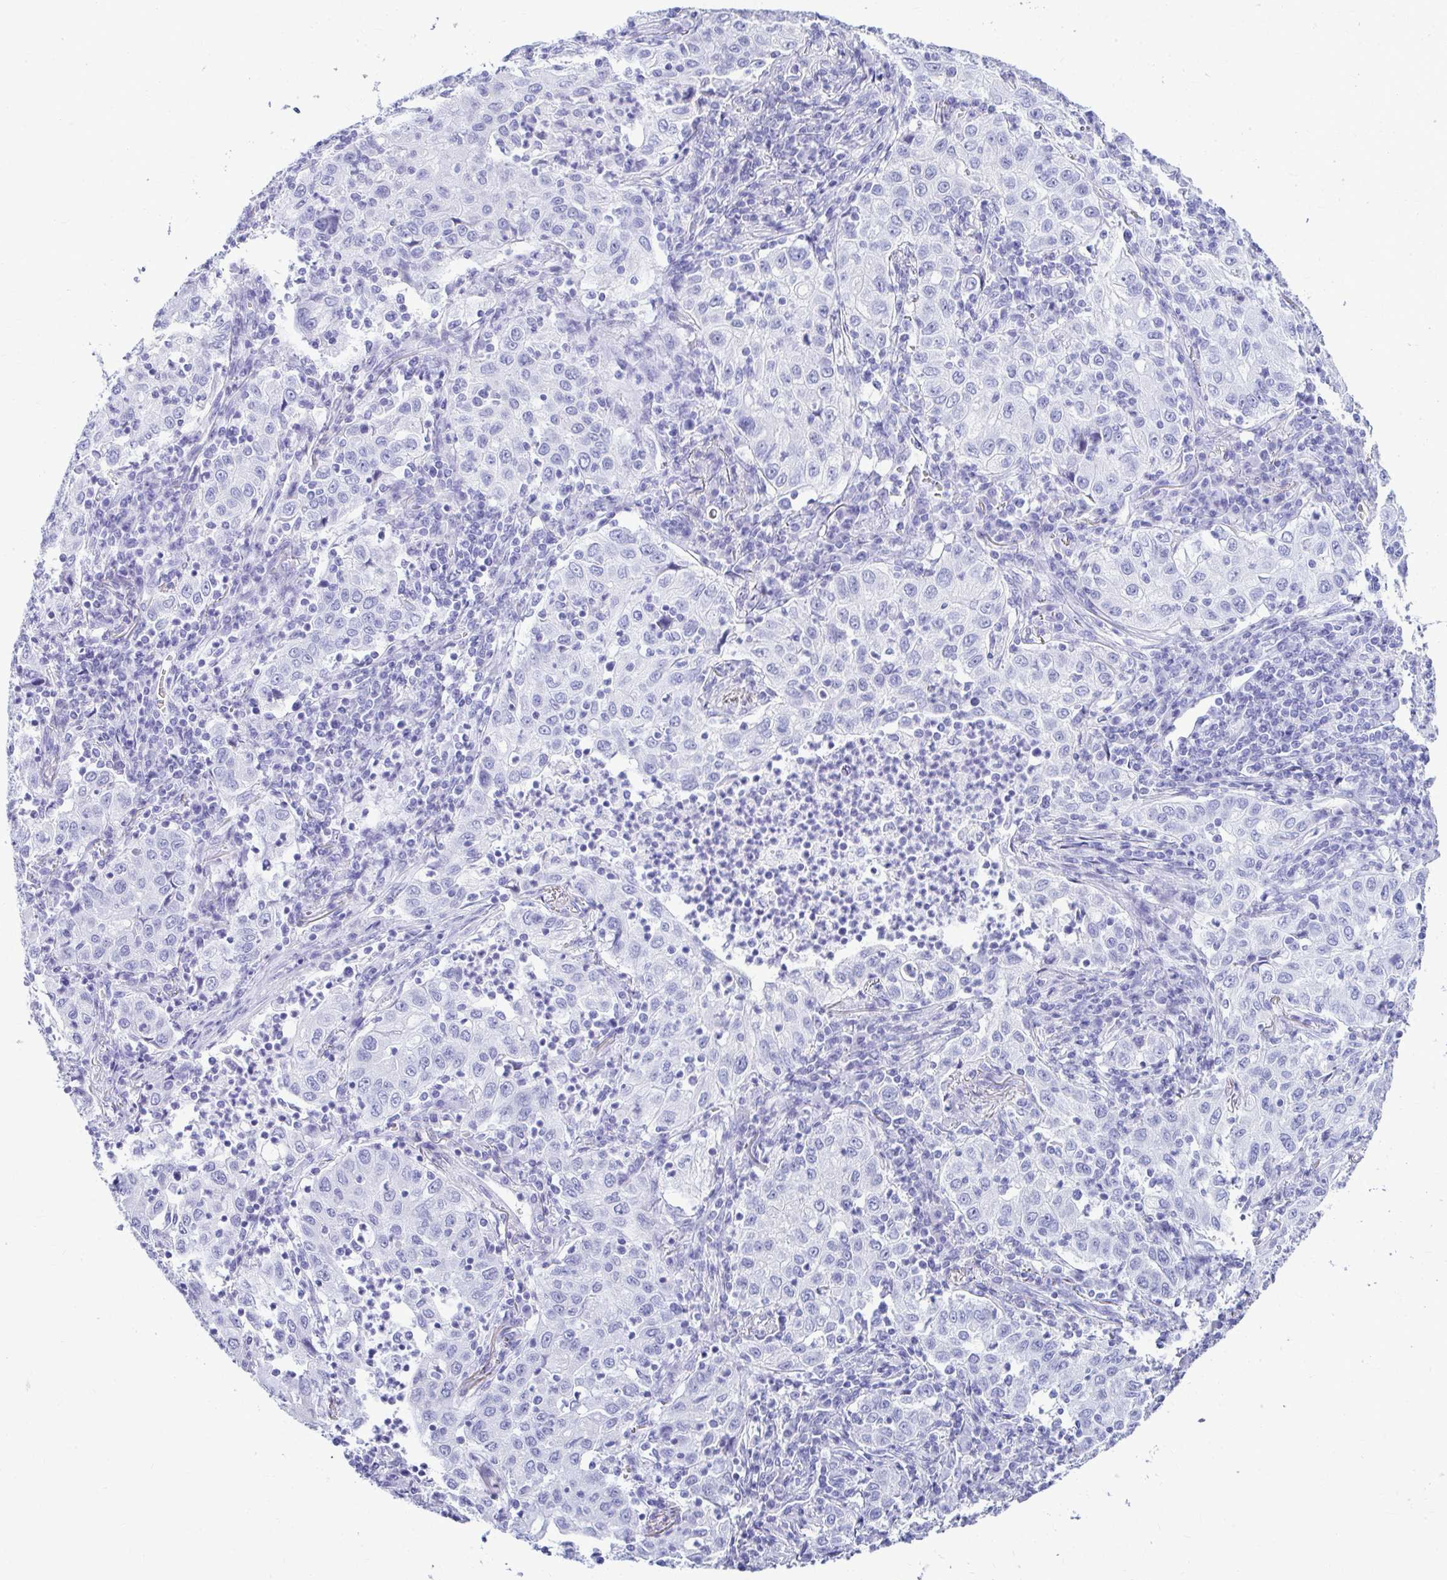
{"staining": {"intensity": "negative", "quantity": "none", "location": "none"}, "tissue": "lung cancer", "cell_type": "Tumor cells", "image_type": "cancer", "snomed": [{"axis": "morphology", "description": "Squamous cell carcinoma, NOS"}, {"axis": "topography", "description": "Lung"}], "caption": "Immunohistochemistry (IHC) of human lung squamous cell carcinoma shows no positivity in tumor cells.", "gene": "ATP4B", "patient": {"sex": "male", "age": 71}}